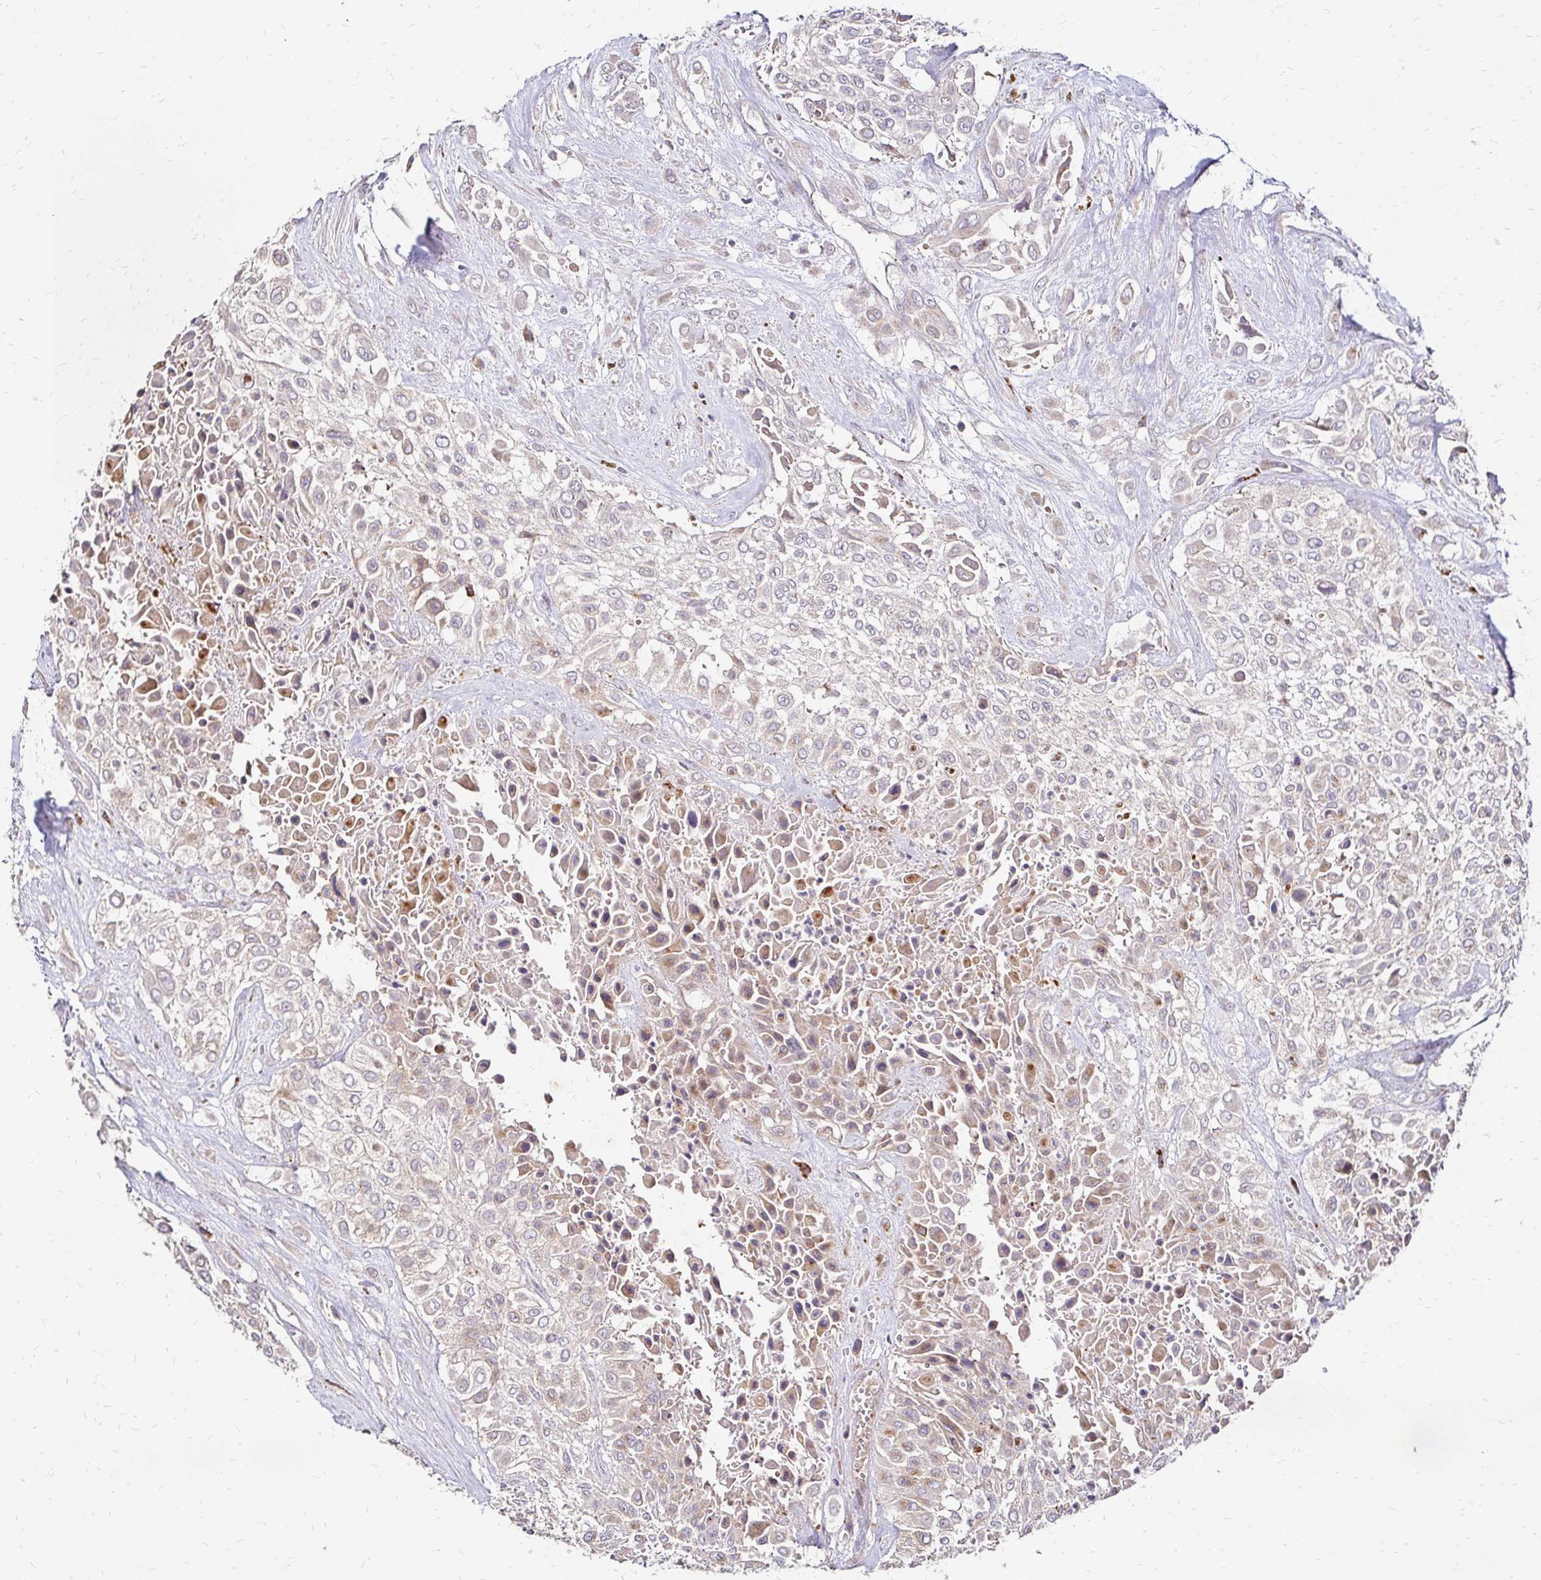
{"staining": {"intensity": "weak", "quantity": "<25%", "location": "cytoplasmic/membranous"}, "tissue": "urothelial cancer", "cell_type": "Tumor cells", "image_type": "cancer", "snomed": [{"axis": "morphology", "description": "Urothelial carcinoma, High grade"}, {"axis": "topography", "description": "Urinary bladder"}], "caption": "This is an immunohistochemistry image of urothelial cancer. There is no staining in tumor cells.", "gene": "IDUA", "patient": {"sex": "male", "age": 57}}